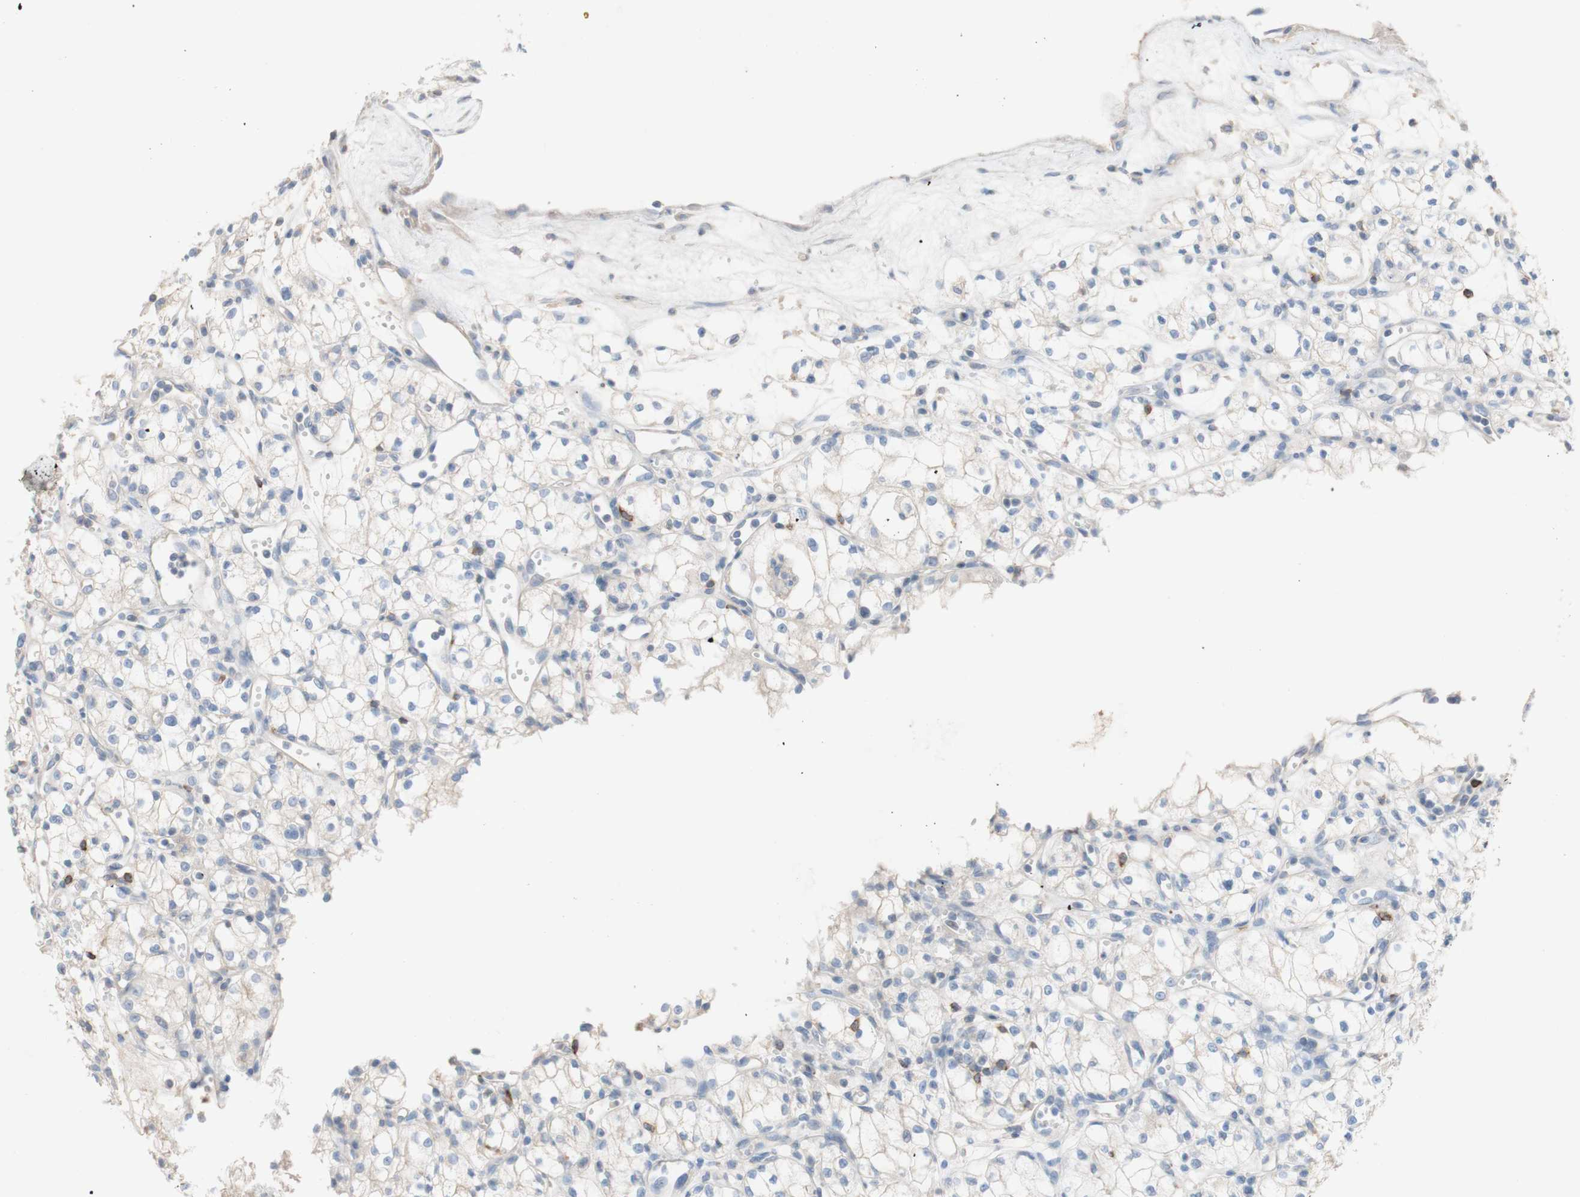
{"staining": {"intensity": "negative", "quantity": "none", "location": "none"}, "tissue": "renal cancer", "cell_type": "Tumor cells", "image_type": "cancer", "snomed": [{"axis": "morphology", "description": "Normal tissue, NOS"}, {"axis": "morphology", "description": "Adenocarcinoma, NOS"}, {"axis": "topography", "description": "Kidney"}], "caption": "Renal cancer (adenocarcinoma) was stained to show a protein in brown. There is no significant positivity in tumor cells. (Immunohistochemistry (ihc), brightfield microscopy, high magnification).", "gene": "PACSIN1", "patient": {"sex": "male", "age": 59}}